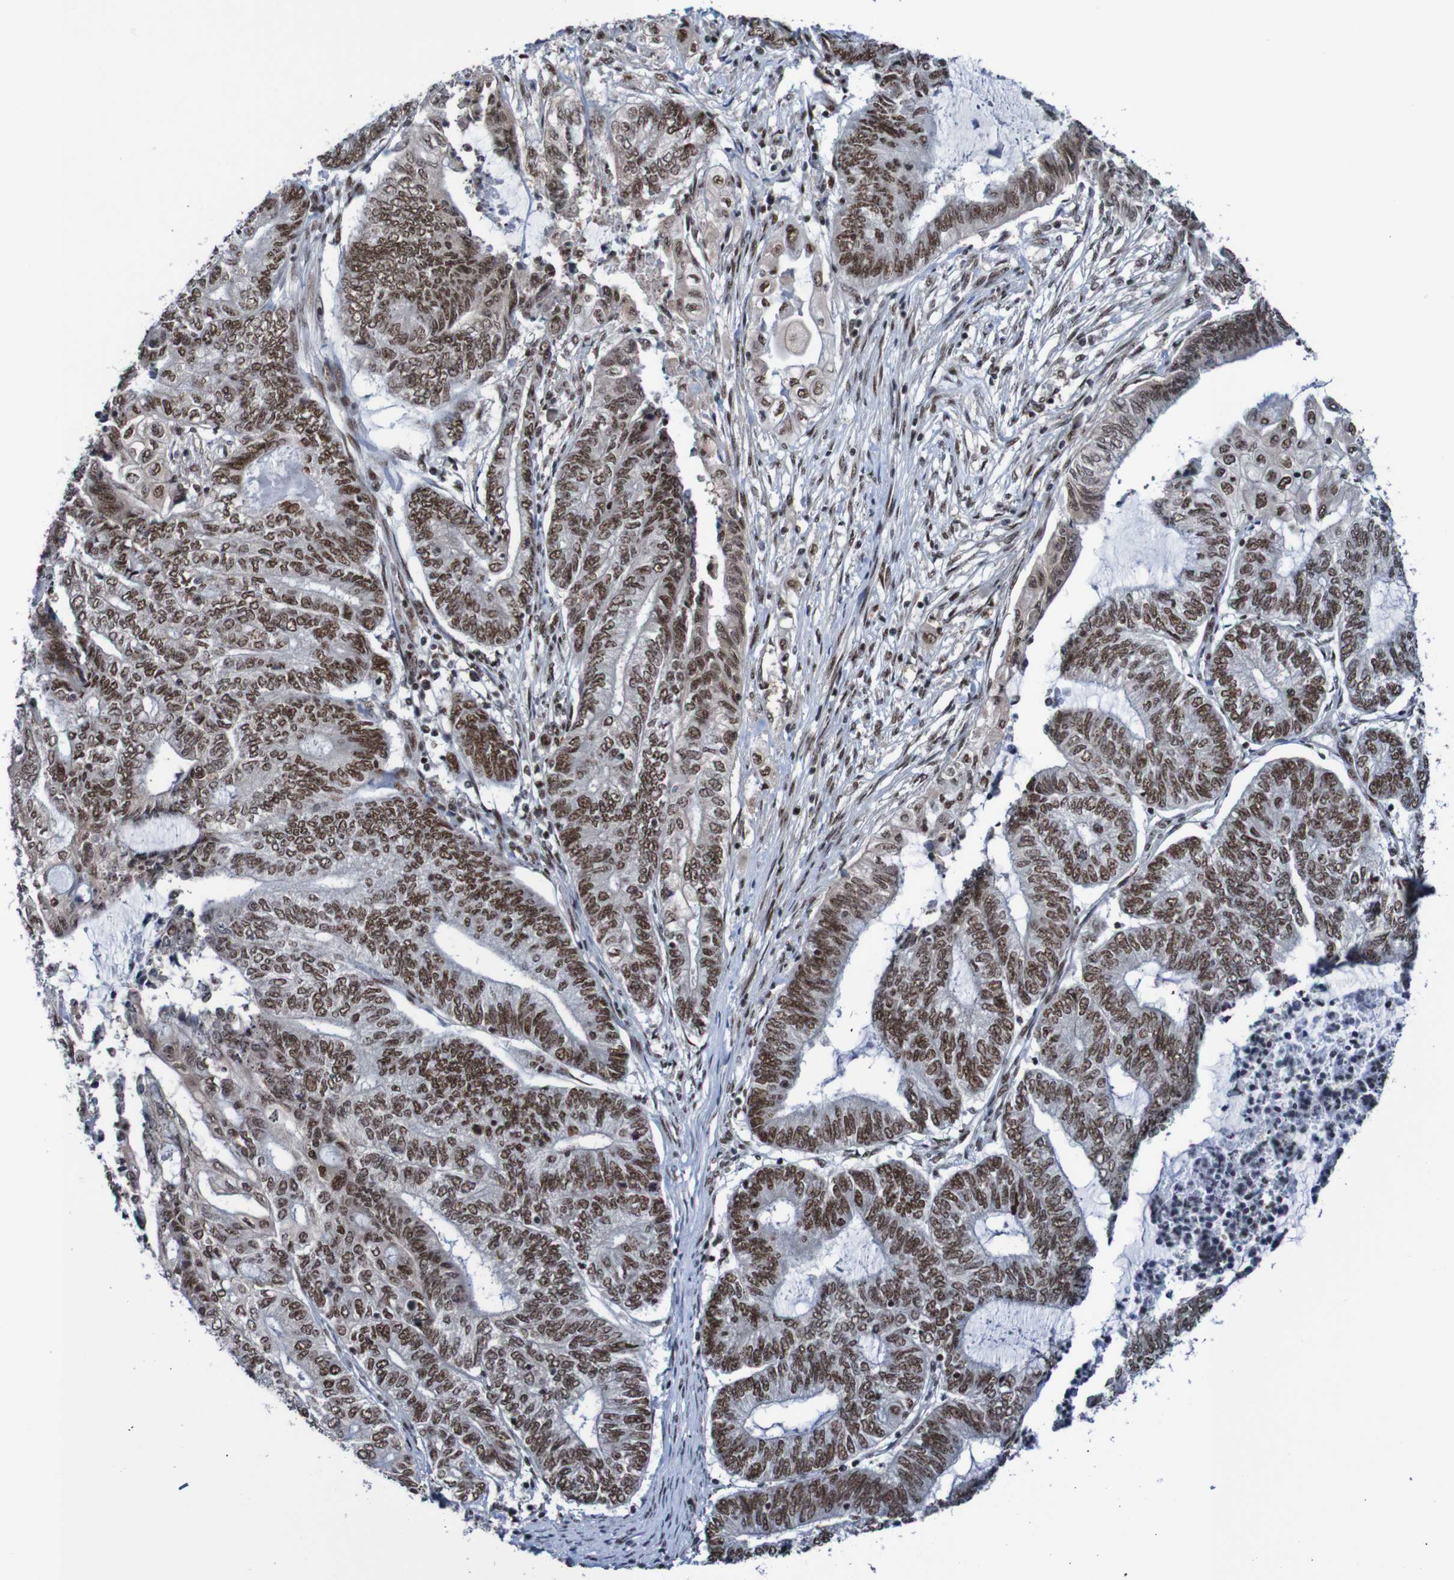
{"staining": {"intensity": "strong", "quantity": ">75%", "location": "nuclear"}, "tissue": "endometrial cancer", "cell_type": "Tumor cells", "image_type": "cancer", "snomed": [{"axis": "morphology", "description": "Adenocarcinoma, NOS"}, {"axis": "topography", "description": "Uterus"}, {"axis": "topography", "description": "Endometrium"}], "caption": "Strong nuclear expression for a protein is seen in approximately >75% of tumor cells of endometrial cancer (adenocarcinoma) using IHC.", "gene": "CDC5L", "patient": {"sex": "female", "age": 70}}